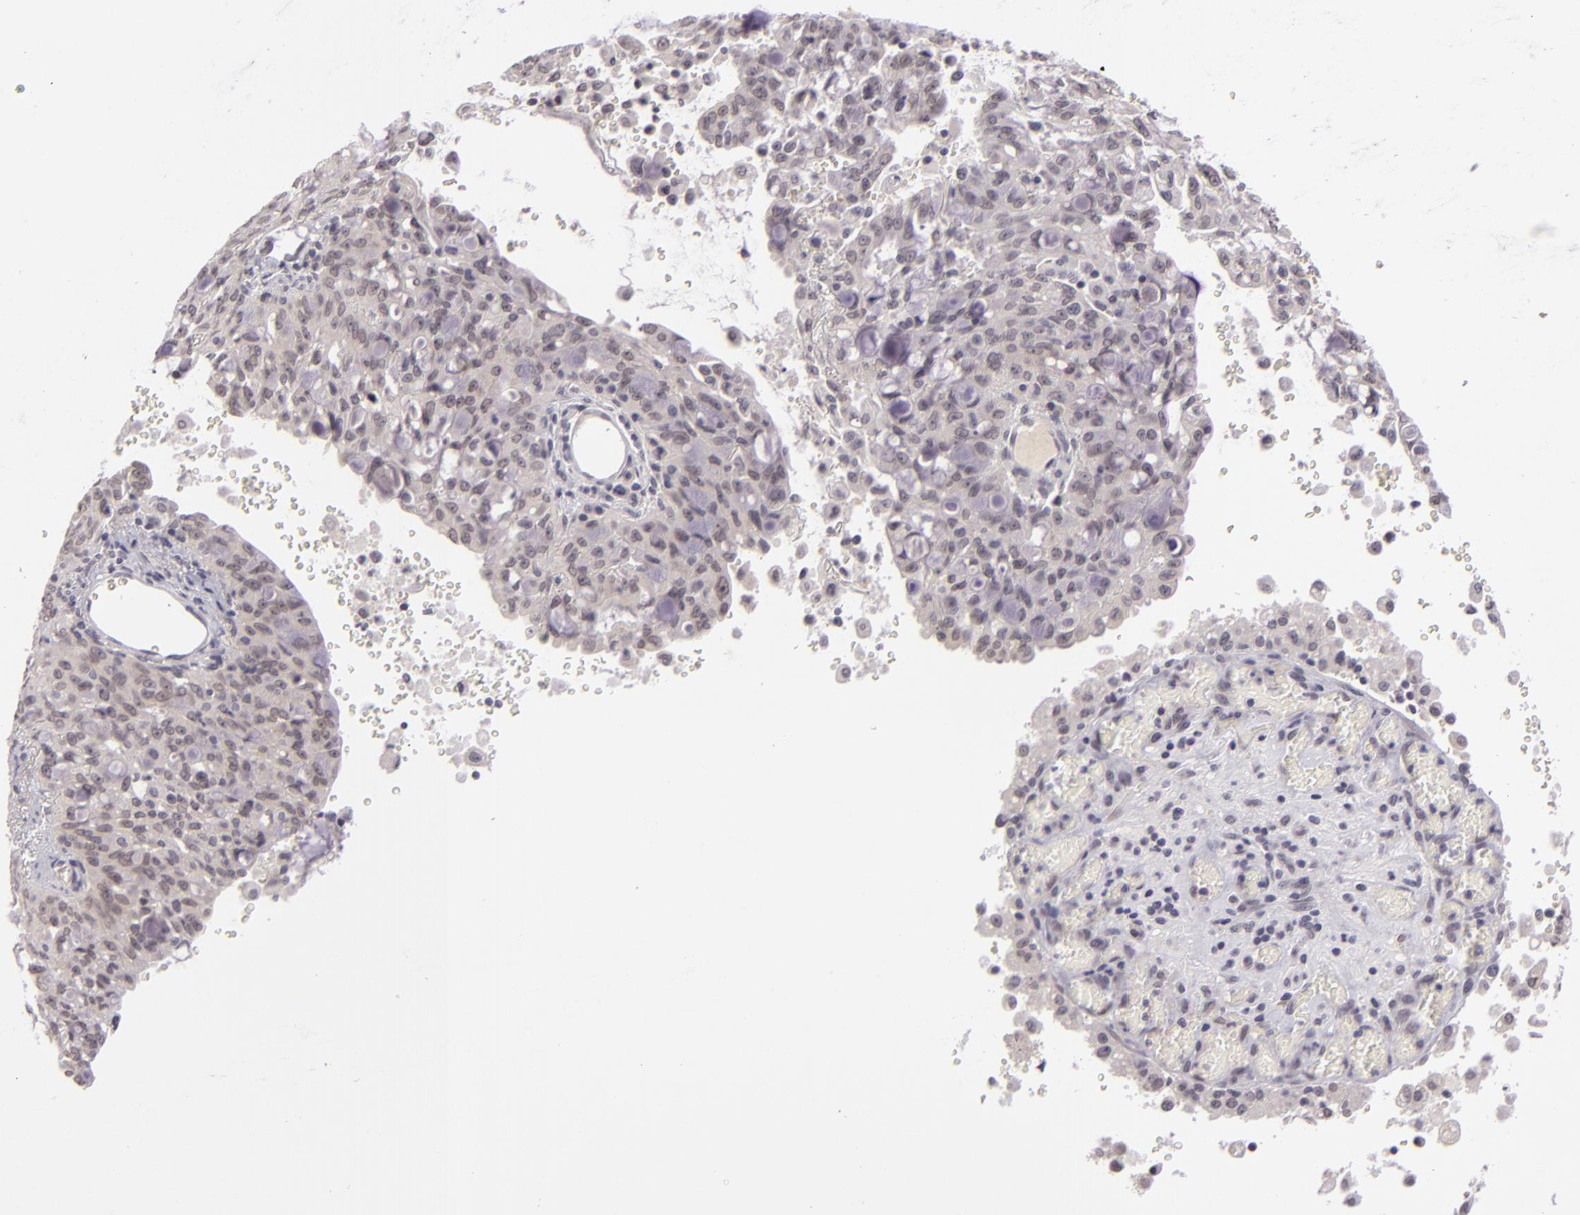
{"staining": {"intensity": "weak", "quantity": "25%-75%", "location": "nuclear"}, "tissue": "lung cancer", "cell_type": "Tumor cells", "image_type": "cancer", "snomed": [{"axis": "morphology", "description": "Adenocarcinoma, NOS"}, {"axis": "topography", "description": "Lung"}], "caption": "A brown stain labels weak nuclear expression of a protein in lung cancer tumor cells.", "gene": "ZNF205", "patient": {"sex": "female", "age": 44}}